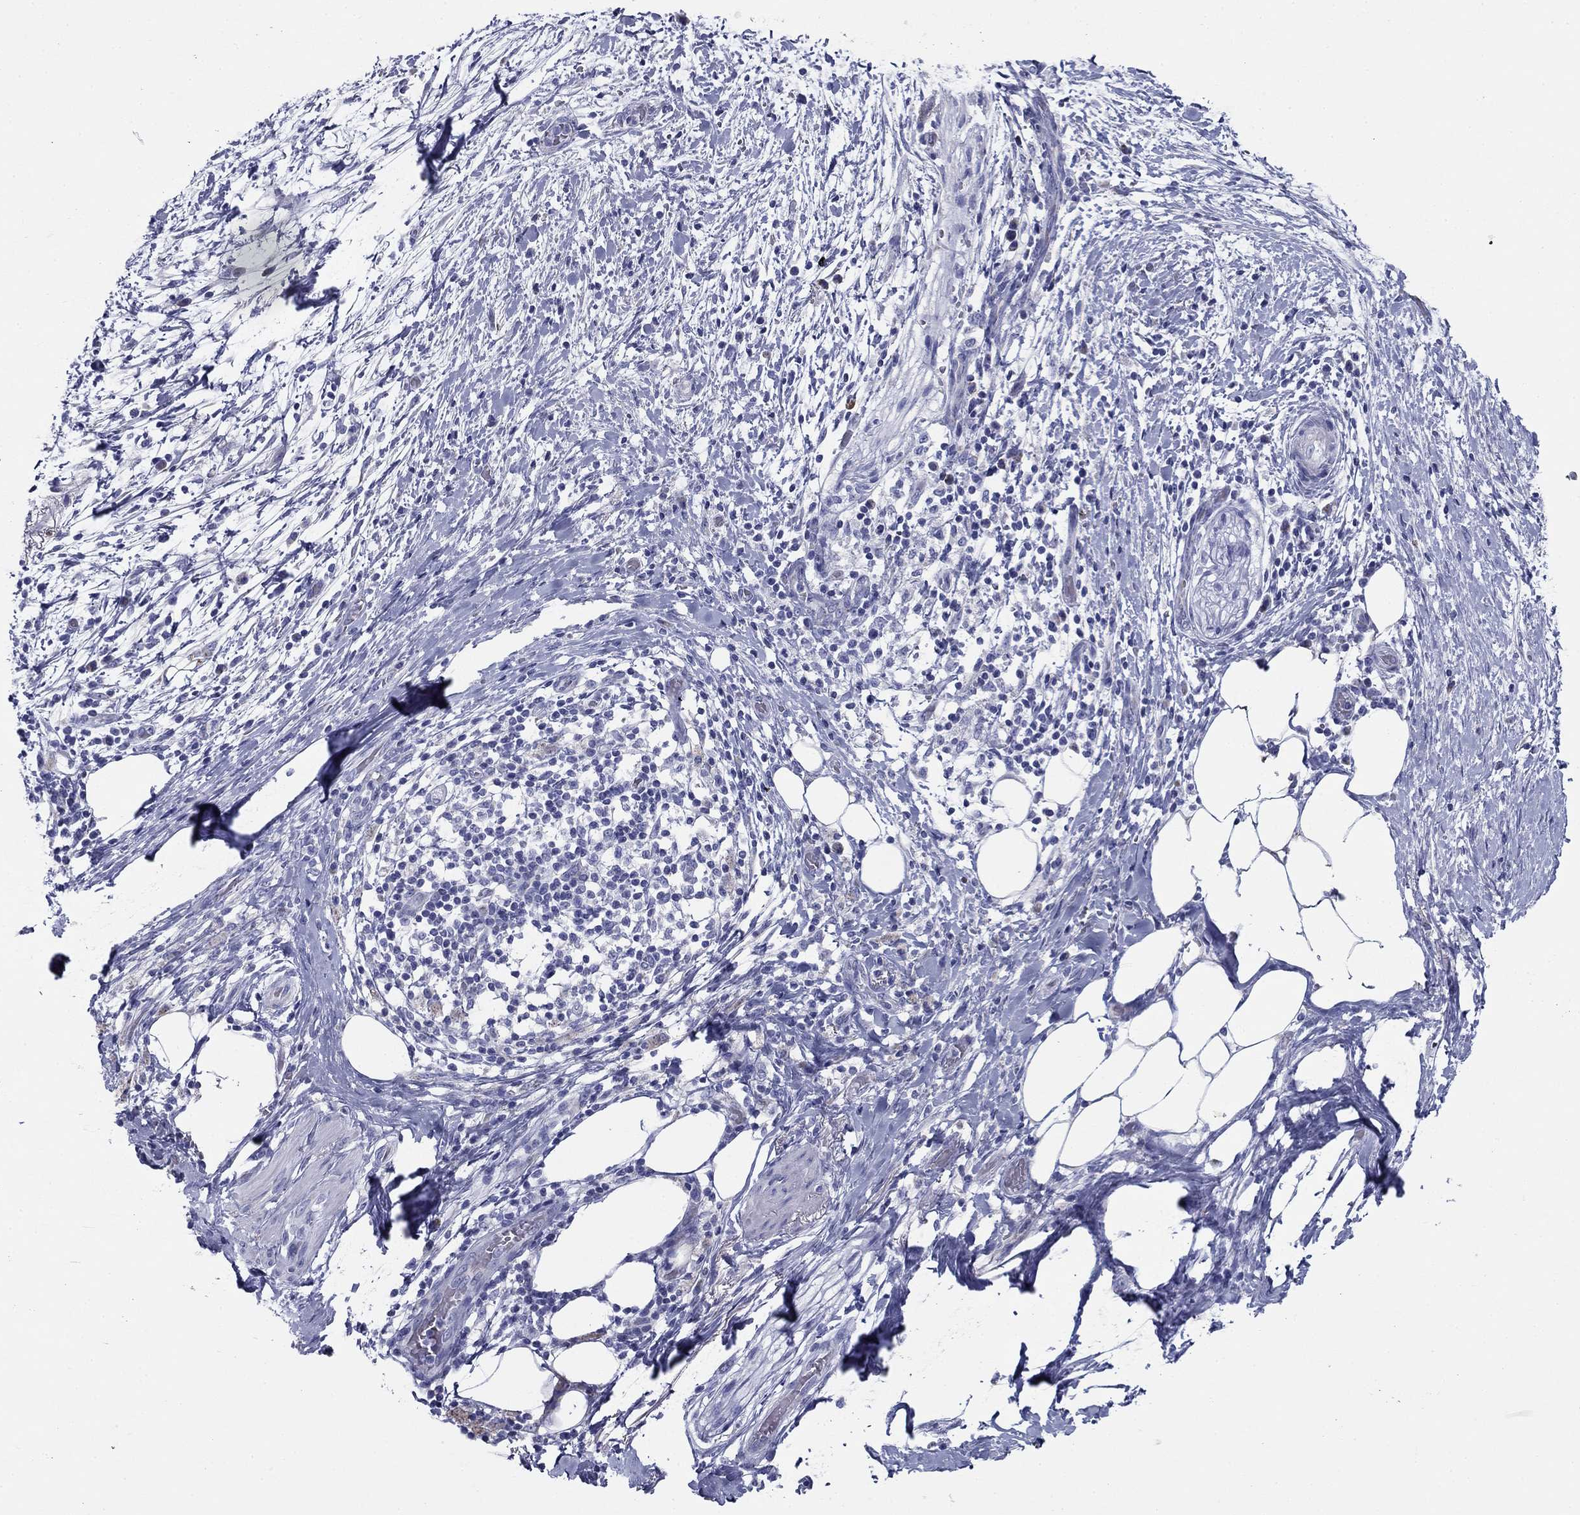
{"staining": {"intensity": "negative", "quantity": "none", "location": "none"}, "tissue": "pancreatic cancer", "cell_type": "Tumor cells", "image_type": "cancer", "snomed": [{"axis": "morphology", "description": "Adenocarcinoma, NOS"}, {"axis": "topography", "description": "Pancreas"}], "caption": "IHC of pancreatic adenocarcinoma exhibits no positivity in tumor cells.", "gene": "ZP2", "patient": {"sex": "female", "age": 72}}